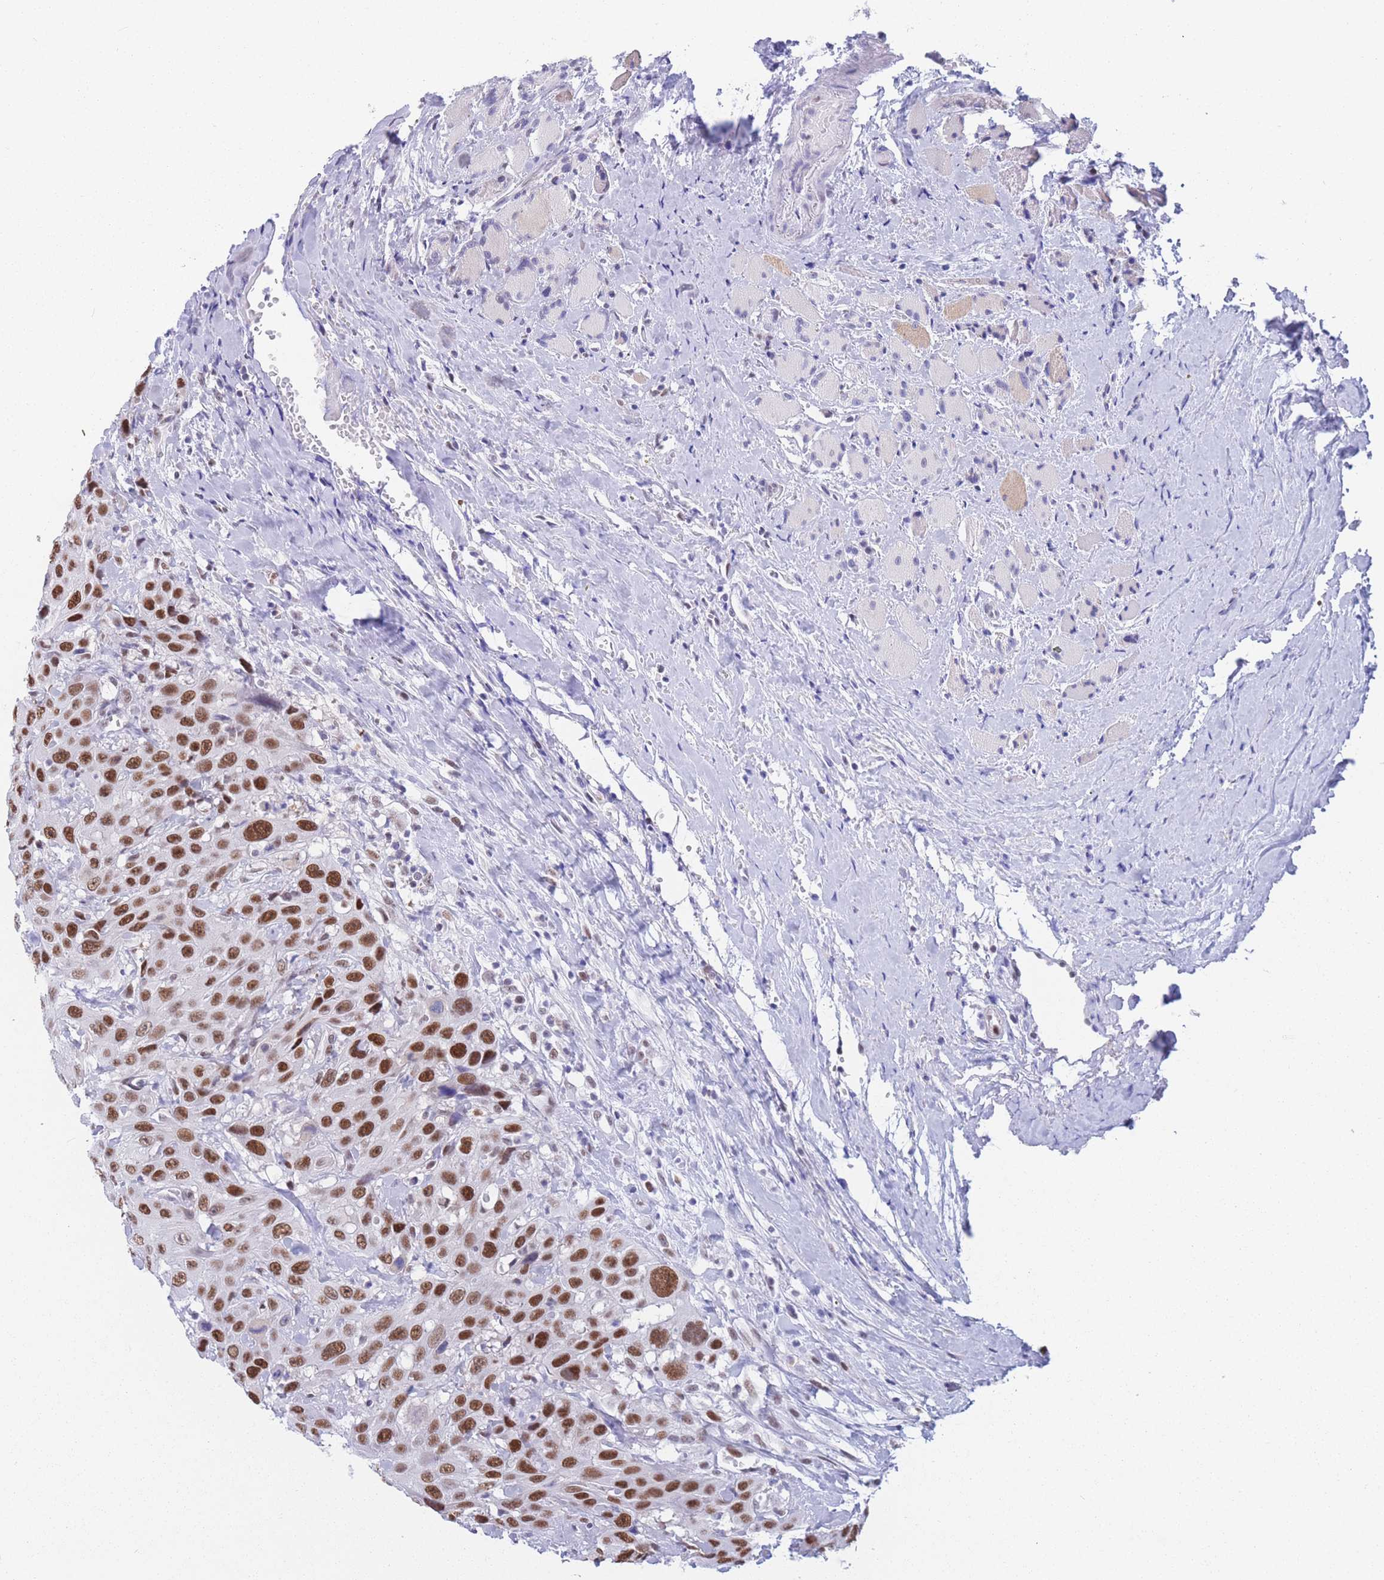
{"staining": {"intensity": "strong", "quantity": ">75%", "location": "nuclear"}, "tissue": "head and neck cancer", "cell_type": "Tumor cells", "image_type": "cancer", "snomed": [{"axis": "morphology", "description": "Squamous cell carcinoma, NOS"}, {"axis": "topography", "description": "Head-Neck"}], "caption": "Strong nuclear expression for a protein is appreciated in approximately >75% of tumor cells of head and neck squamous cell carcinoma using IHC.", "gene": "NASP", "patient": {"sex": "male", "age": 81}}